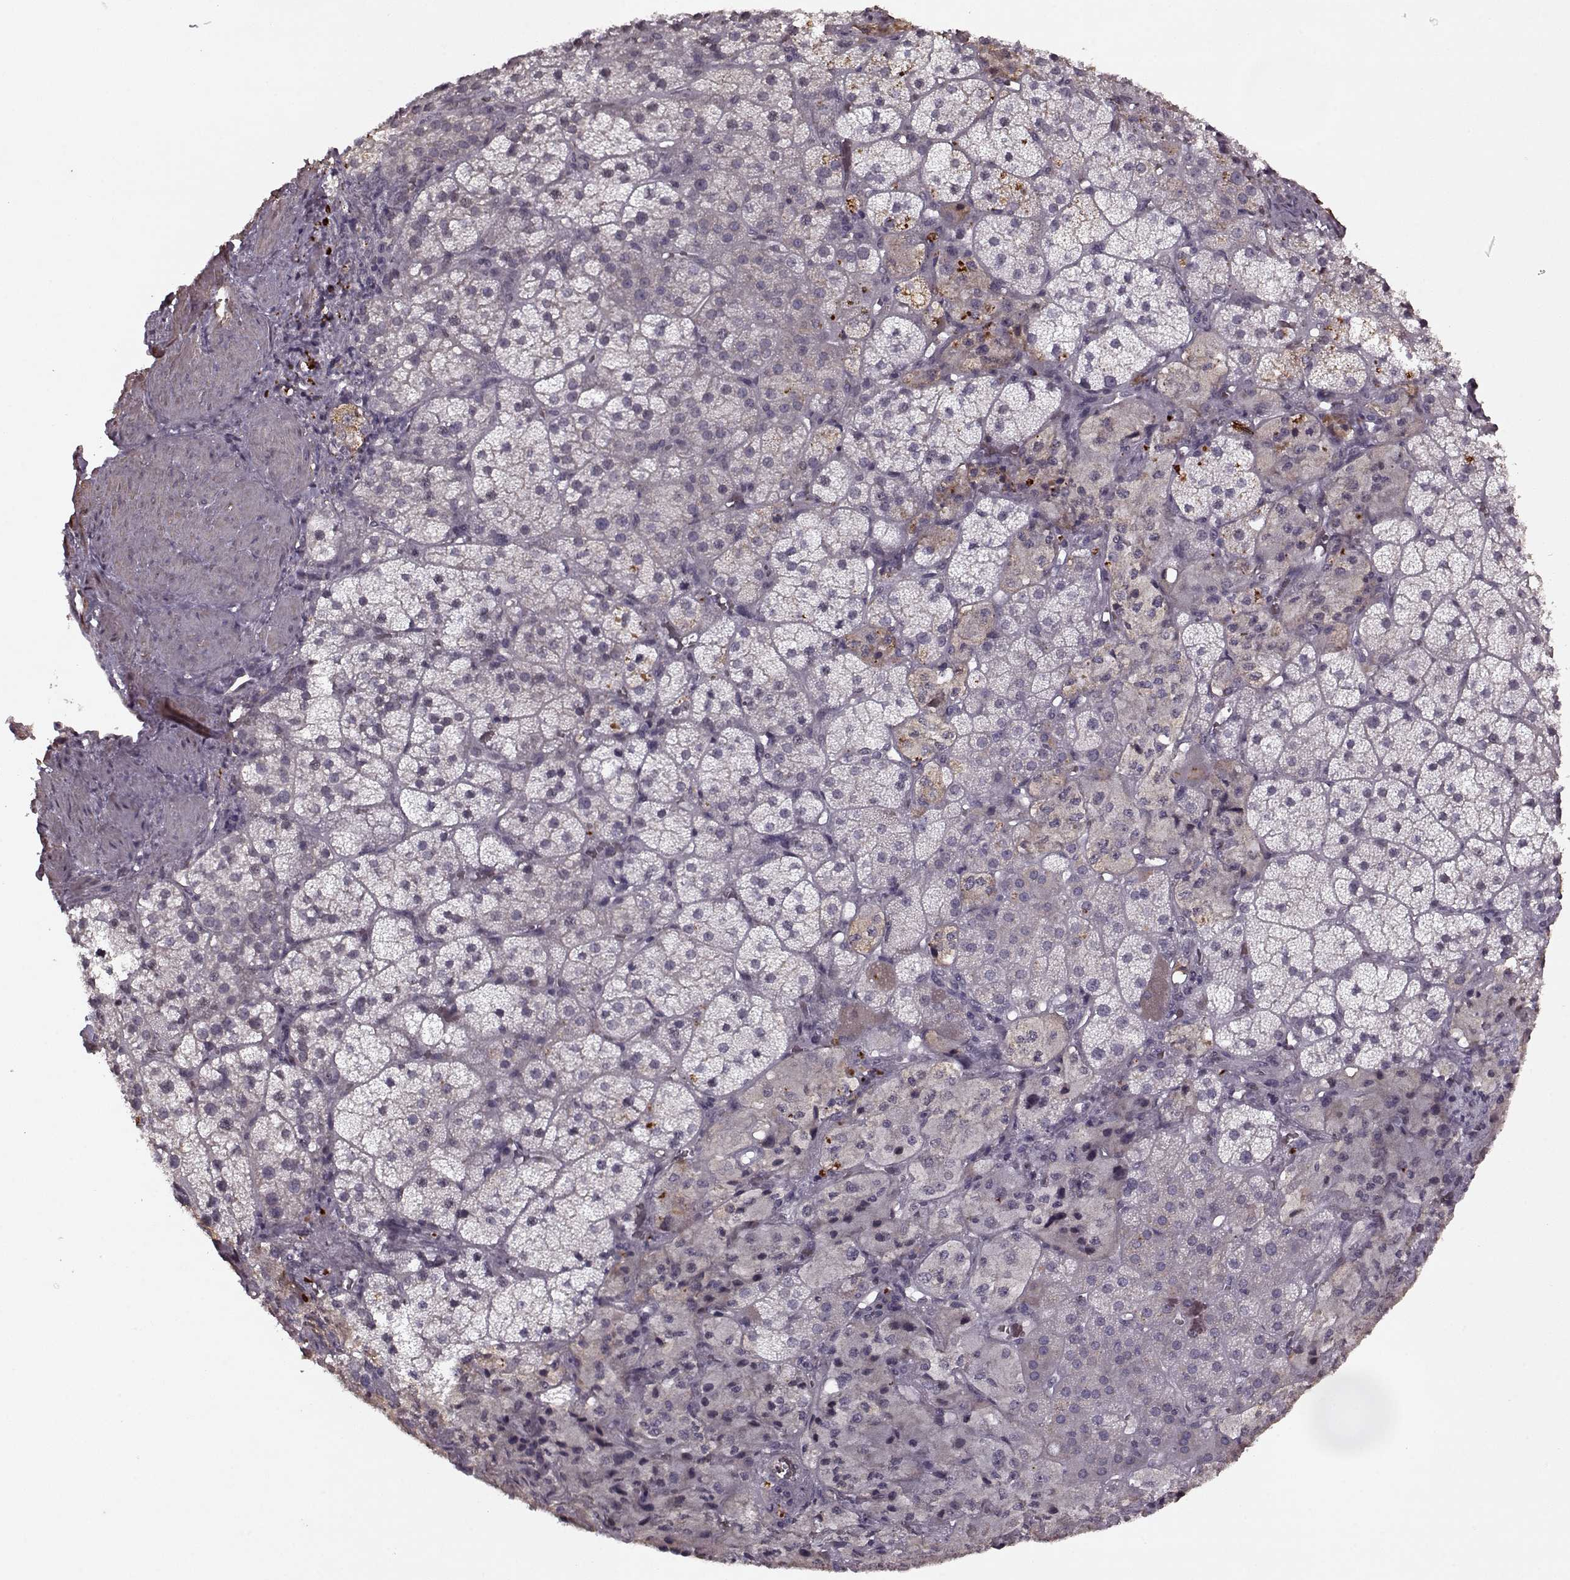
{"staining": {"intensity": "negative", "quantity": "none", "location": "none"}, "tissue": "adrenal gland", "cell_type": "Glandular cells", "image_type": "normal", "snomed": [{"axis": "morphology", "description": "Normal tissue, NOS"}, {"axis": "topography", "description": "Adrenal gland"}], "caption": "There is no significant staining in glandular cells of adrenal gland. (DAB (3,3'-diaminobenzidine) immunohistochemistry (IHC) with hematoxylin counter stain).", "gene": "KRT9", "patient": {"sex": "male", "age": 57}}